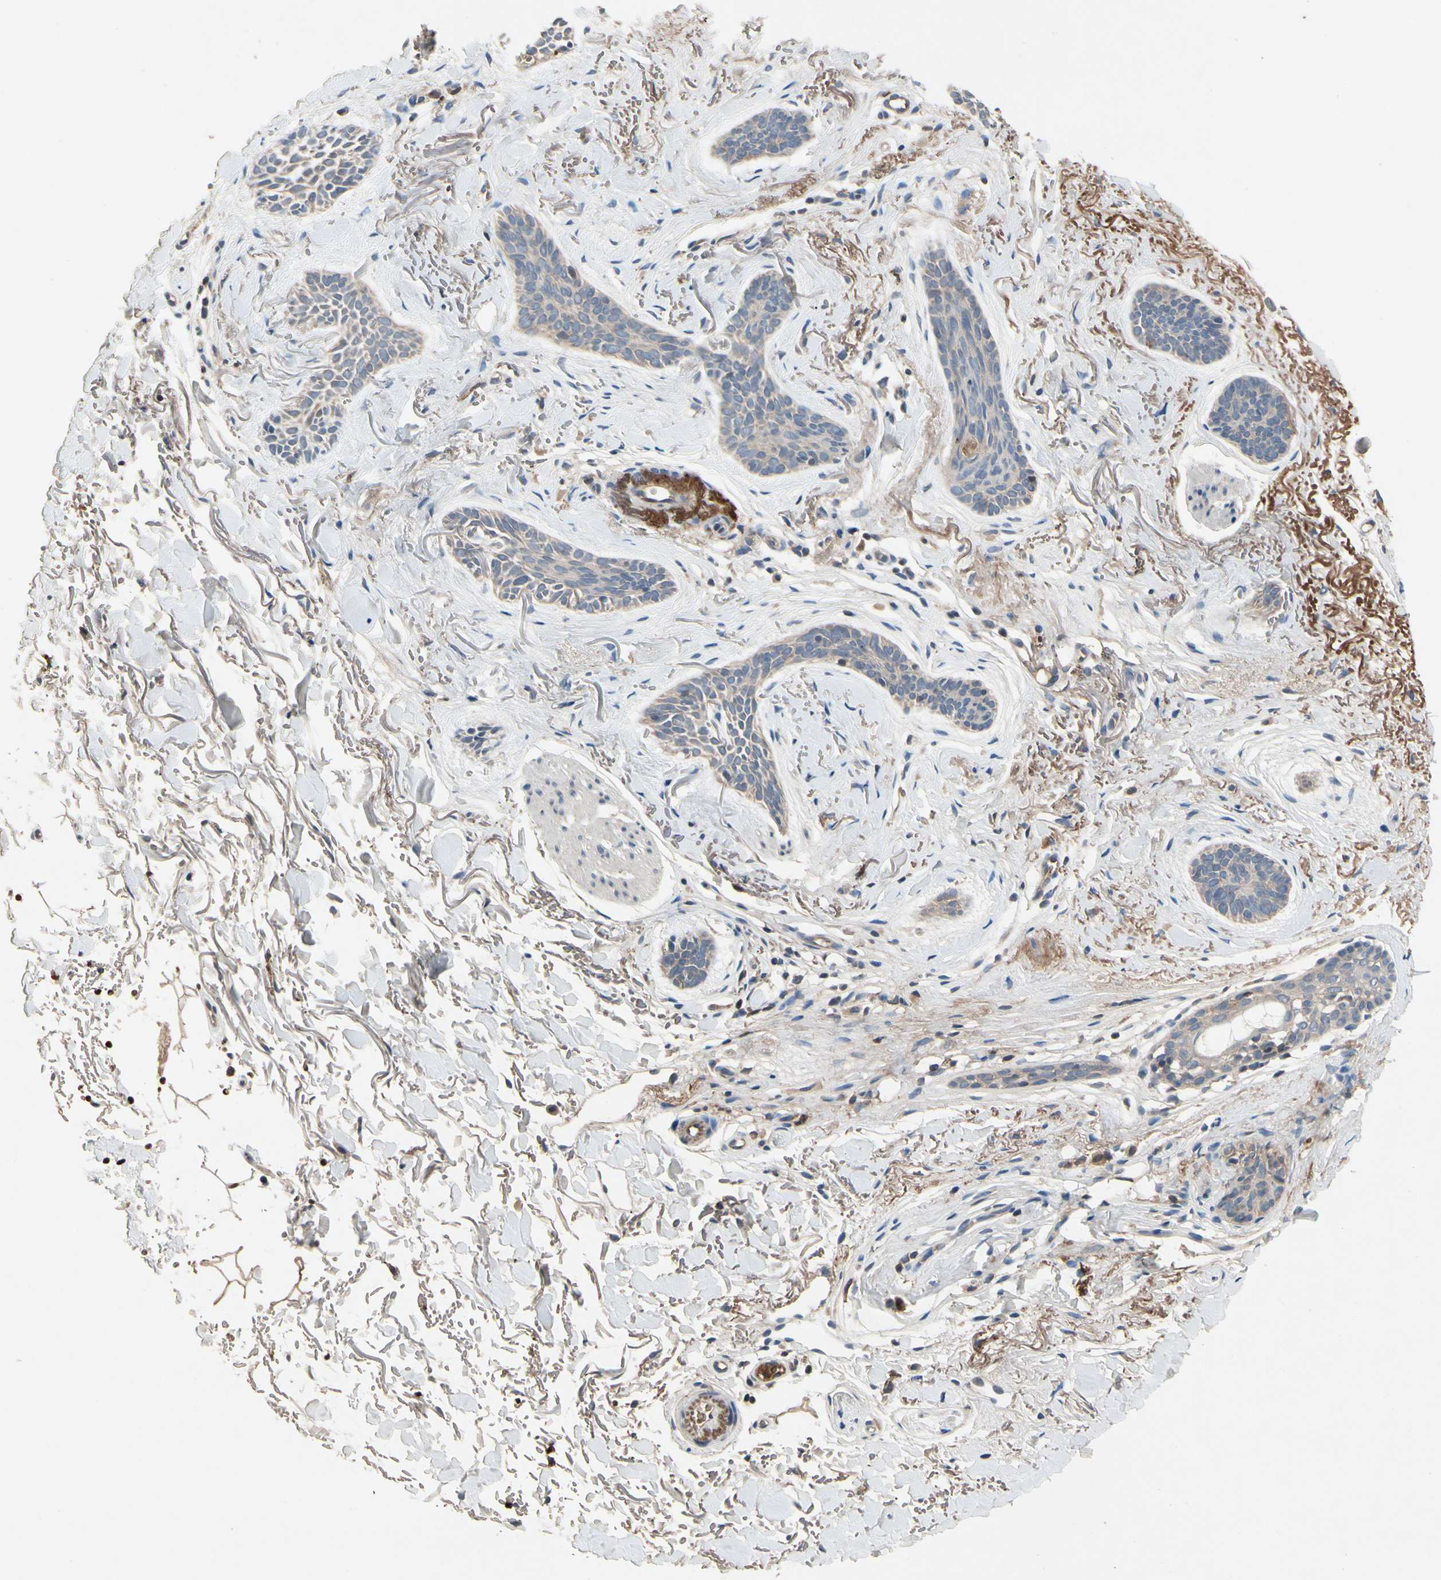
{"staining": {"intensity": "weak", "quantity": "25%-75%", "location": "cytoplasmic/membranous"}, "tissue": "skin cancer", "cell_type": "Tumor cells", "image_type": "cancer", "snomed": [{"axis": "morphology", "description": "Basal cell carcinoma"}, {"axis": "topography", "description": "Skin"}], "caption": "Skin cancer (basal cell carcinoma) stained with immunohistochemistry (IHC) exhibits weak cytoplasmic/membranous staining in approximately 25%-75% of tumor cells. The staining is performed using DAB brown chromogen to label protein expression. The nuclei are counter-stained blue using hematoxylin.", "gene": "IL1RL1", "patient": {"sex": "female", "age": 84}}